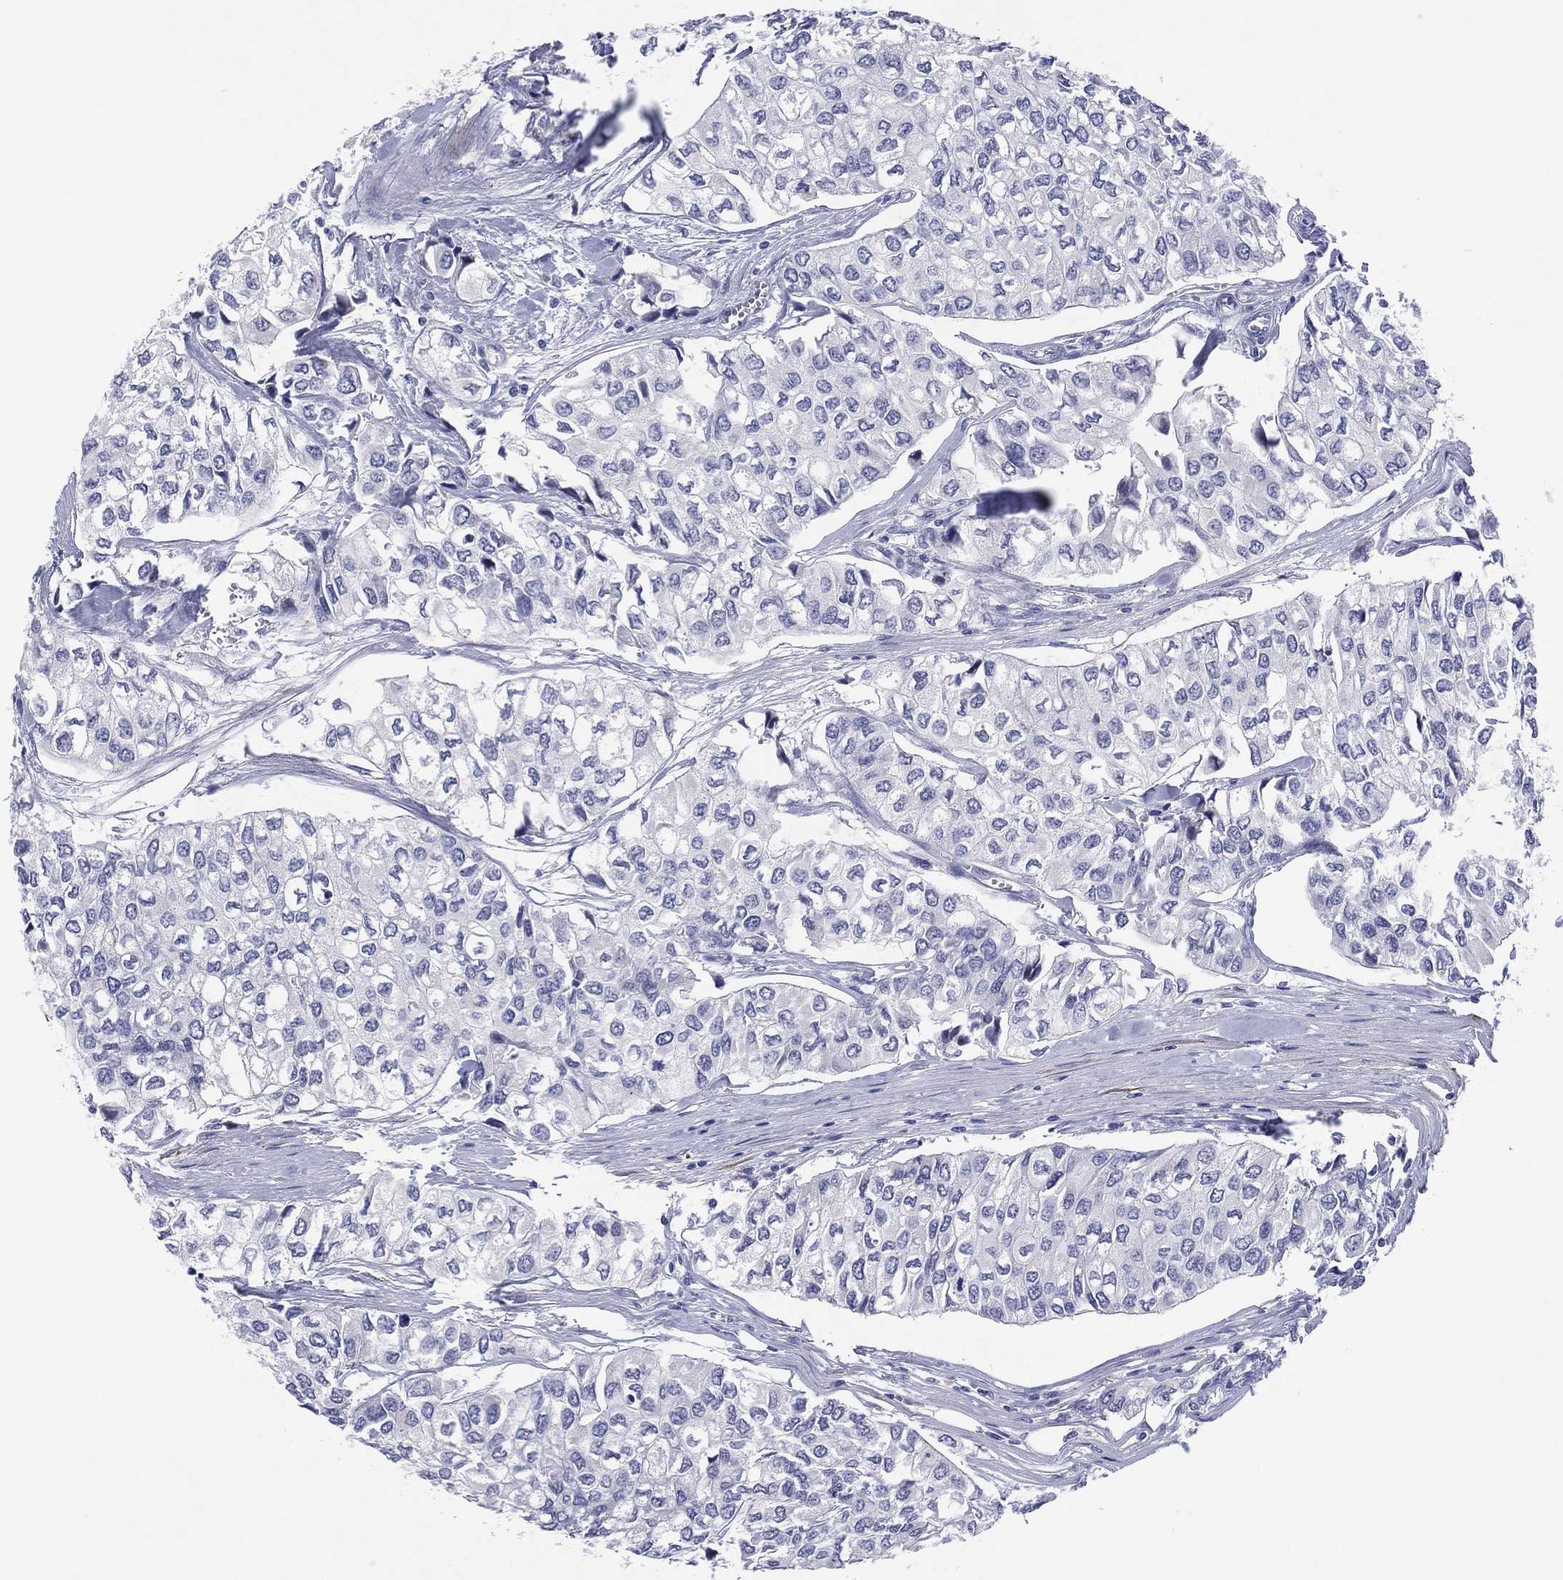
{"staining": {"intensity": "negative", "quantity": "none", "location": "none"}, "tissue": "urothelial cancer", "cell_type": "Tumor cells", "image_type": "cancer", "snomed": [{"axis": "morphology", "description": "Urothelial carcinoma, High grade"}, {"axis": "topography", "description": "Urinary bladder"}], "caption": "Immunohistochemistry (IHC) of human urothelial cancer displays no staining in tumor cells.", "gene": "CLIP3", "patient": {"sex": "male", "age": 73}}